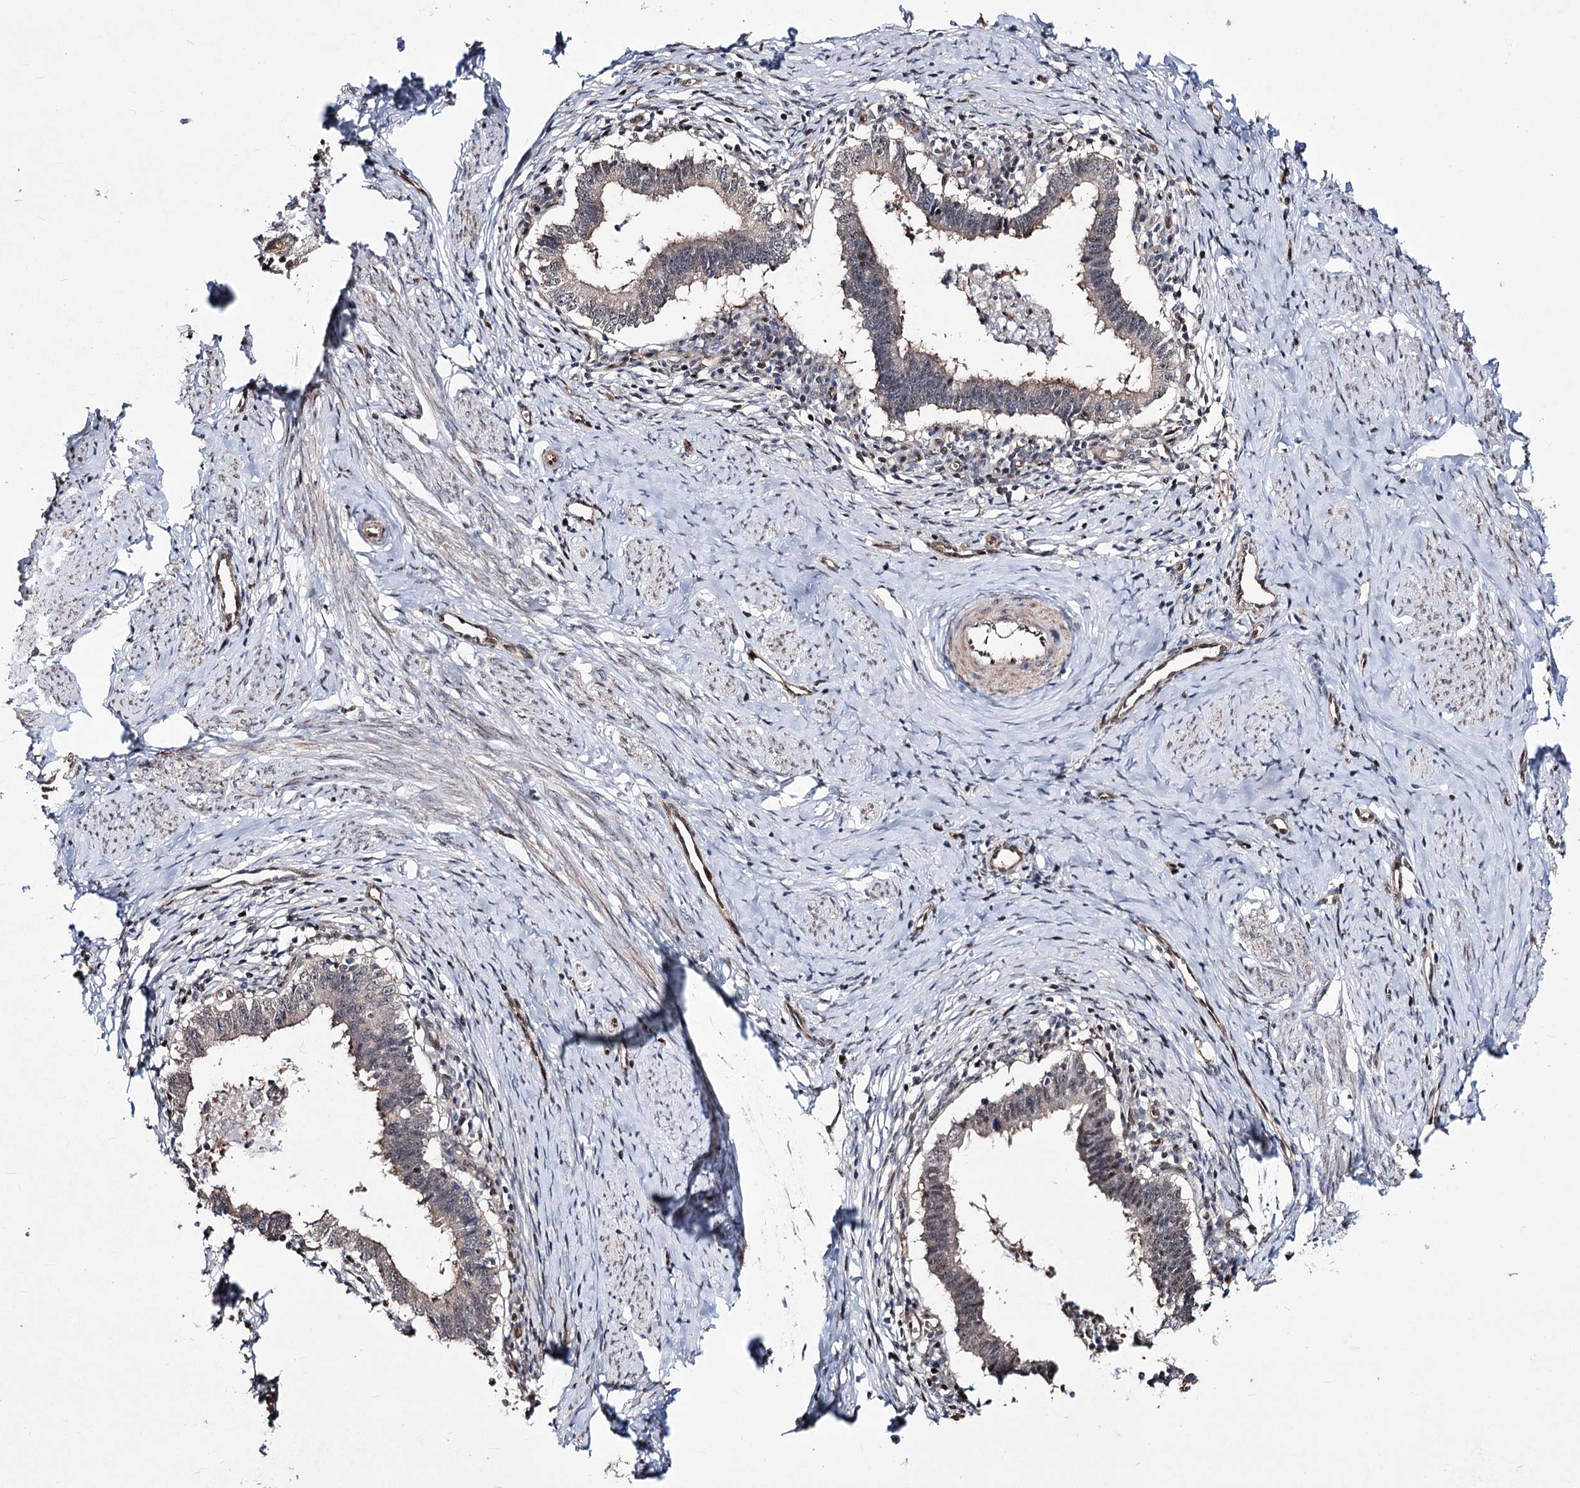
{"staining": {"intensity": "negative", "quantity": "none", "location": "none"}, "tissue": "cervical cancer", "cell_type": "Tumor cells", "image_type": "cancer", "snomed": [{"axis": "morphology", "description": "Adenocarcinoma, NOS"}, {"axis": "topography", "description": "Cervix"}], "caption": "This histopathology image is of cervical cancer stained with IHC to label a protein in brown with the nuclei are counter-stained blue. There is no staining in tumor cells.", "gene": "CHMP7", "patient": {"sex": "female", "age": 36}}